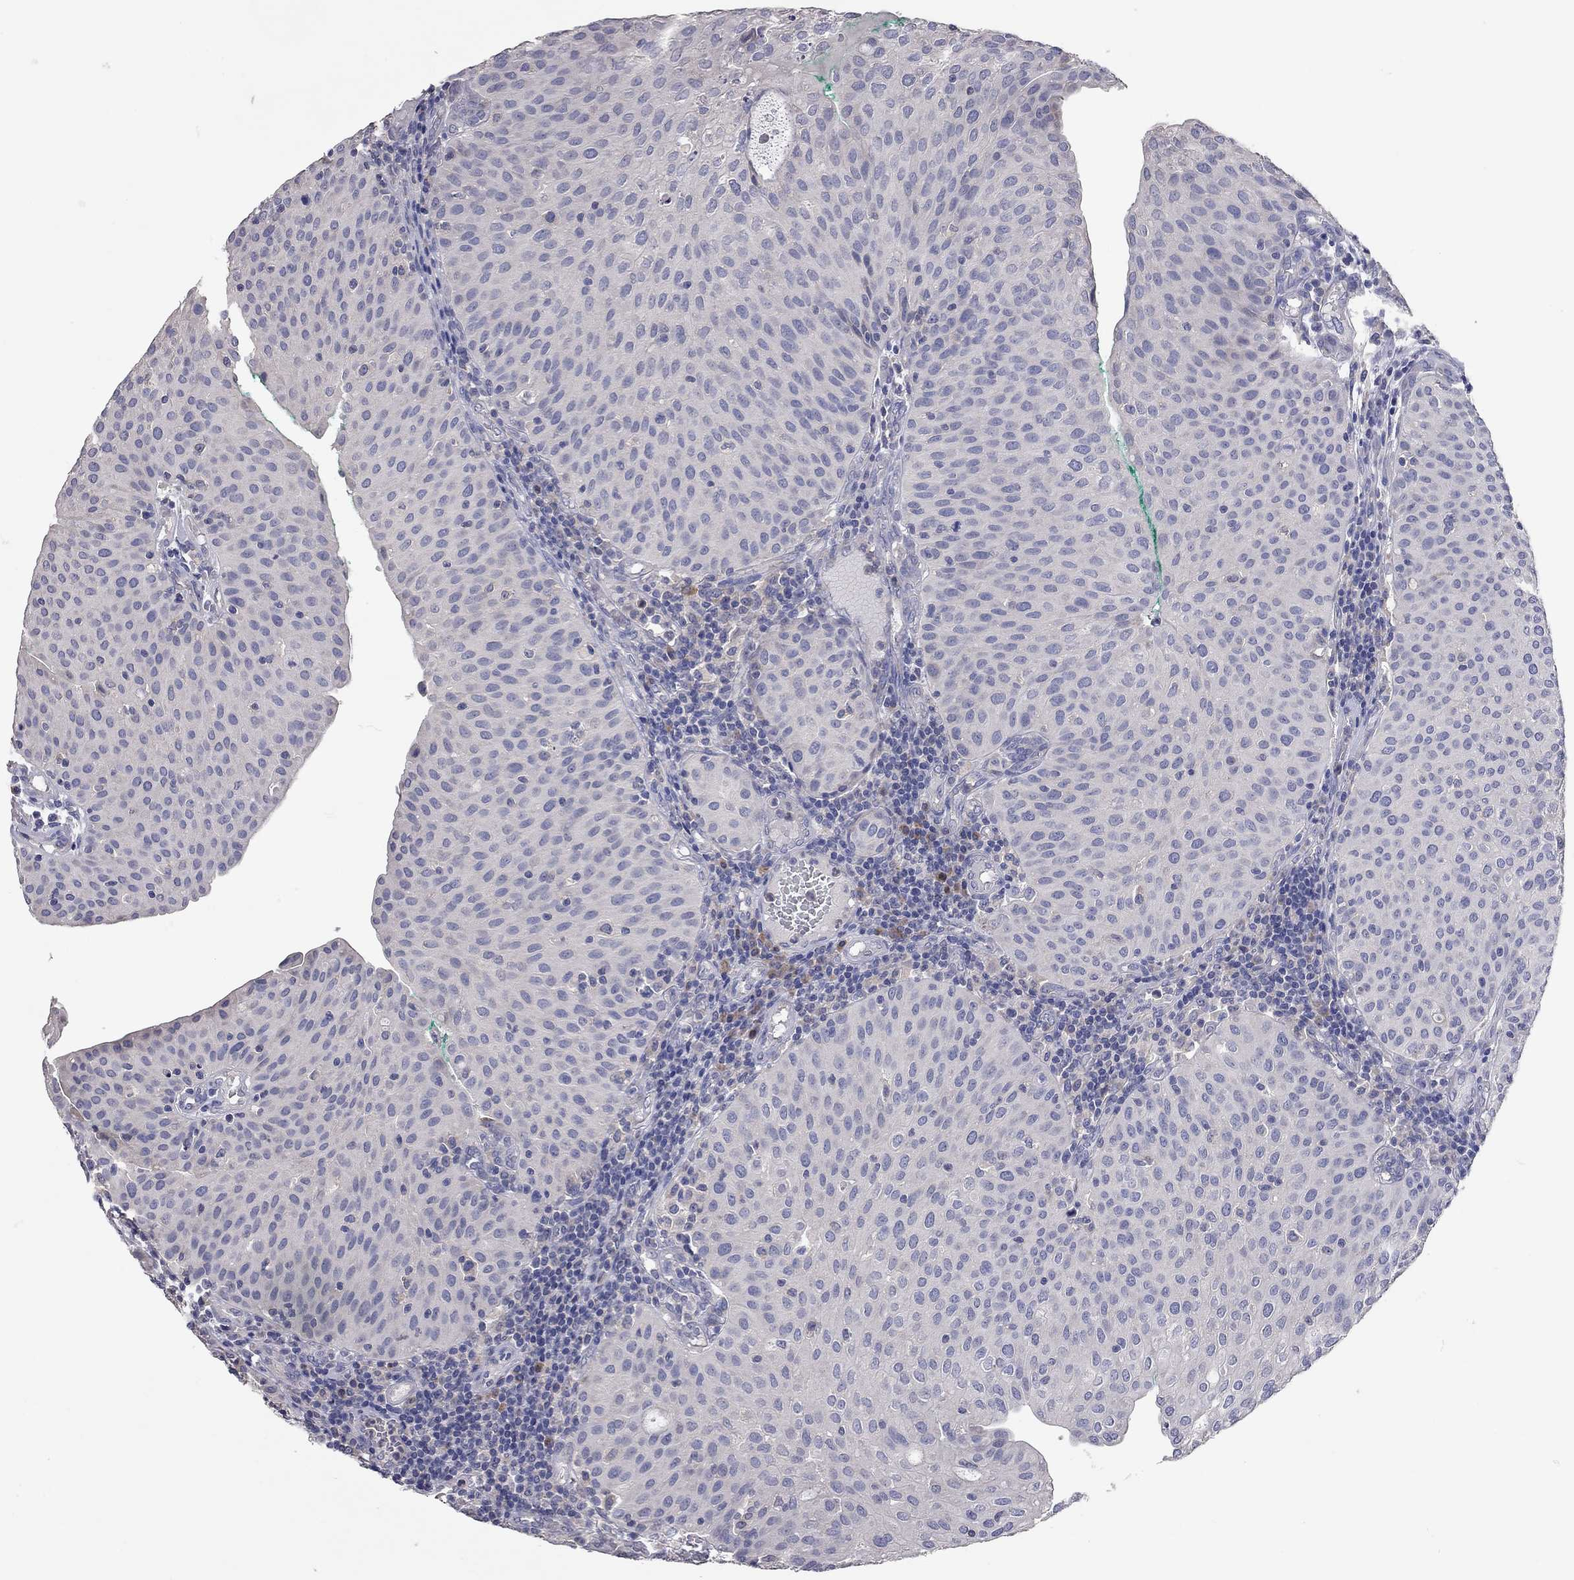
{"staining": {"intensity": "negative", "quantity": "none", "location": "none"}, "tissue": "urothelial cancer", "cell_type": "Tumor cells", "image_type": "cancer", "snomed": [{"axis": "morphology", "description": "Urothelial carcinoma, Low grade"}, {"axis": "topography", "description": "Urinary bladder"}], "caption": "This is a micrograph of IHC staining of urothelial carcinoma (low-grade), which shows no positivity in tumor cells.", "gene": "XAGE2", "patient": {"sex": "male", "age": 54}}